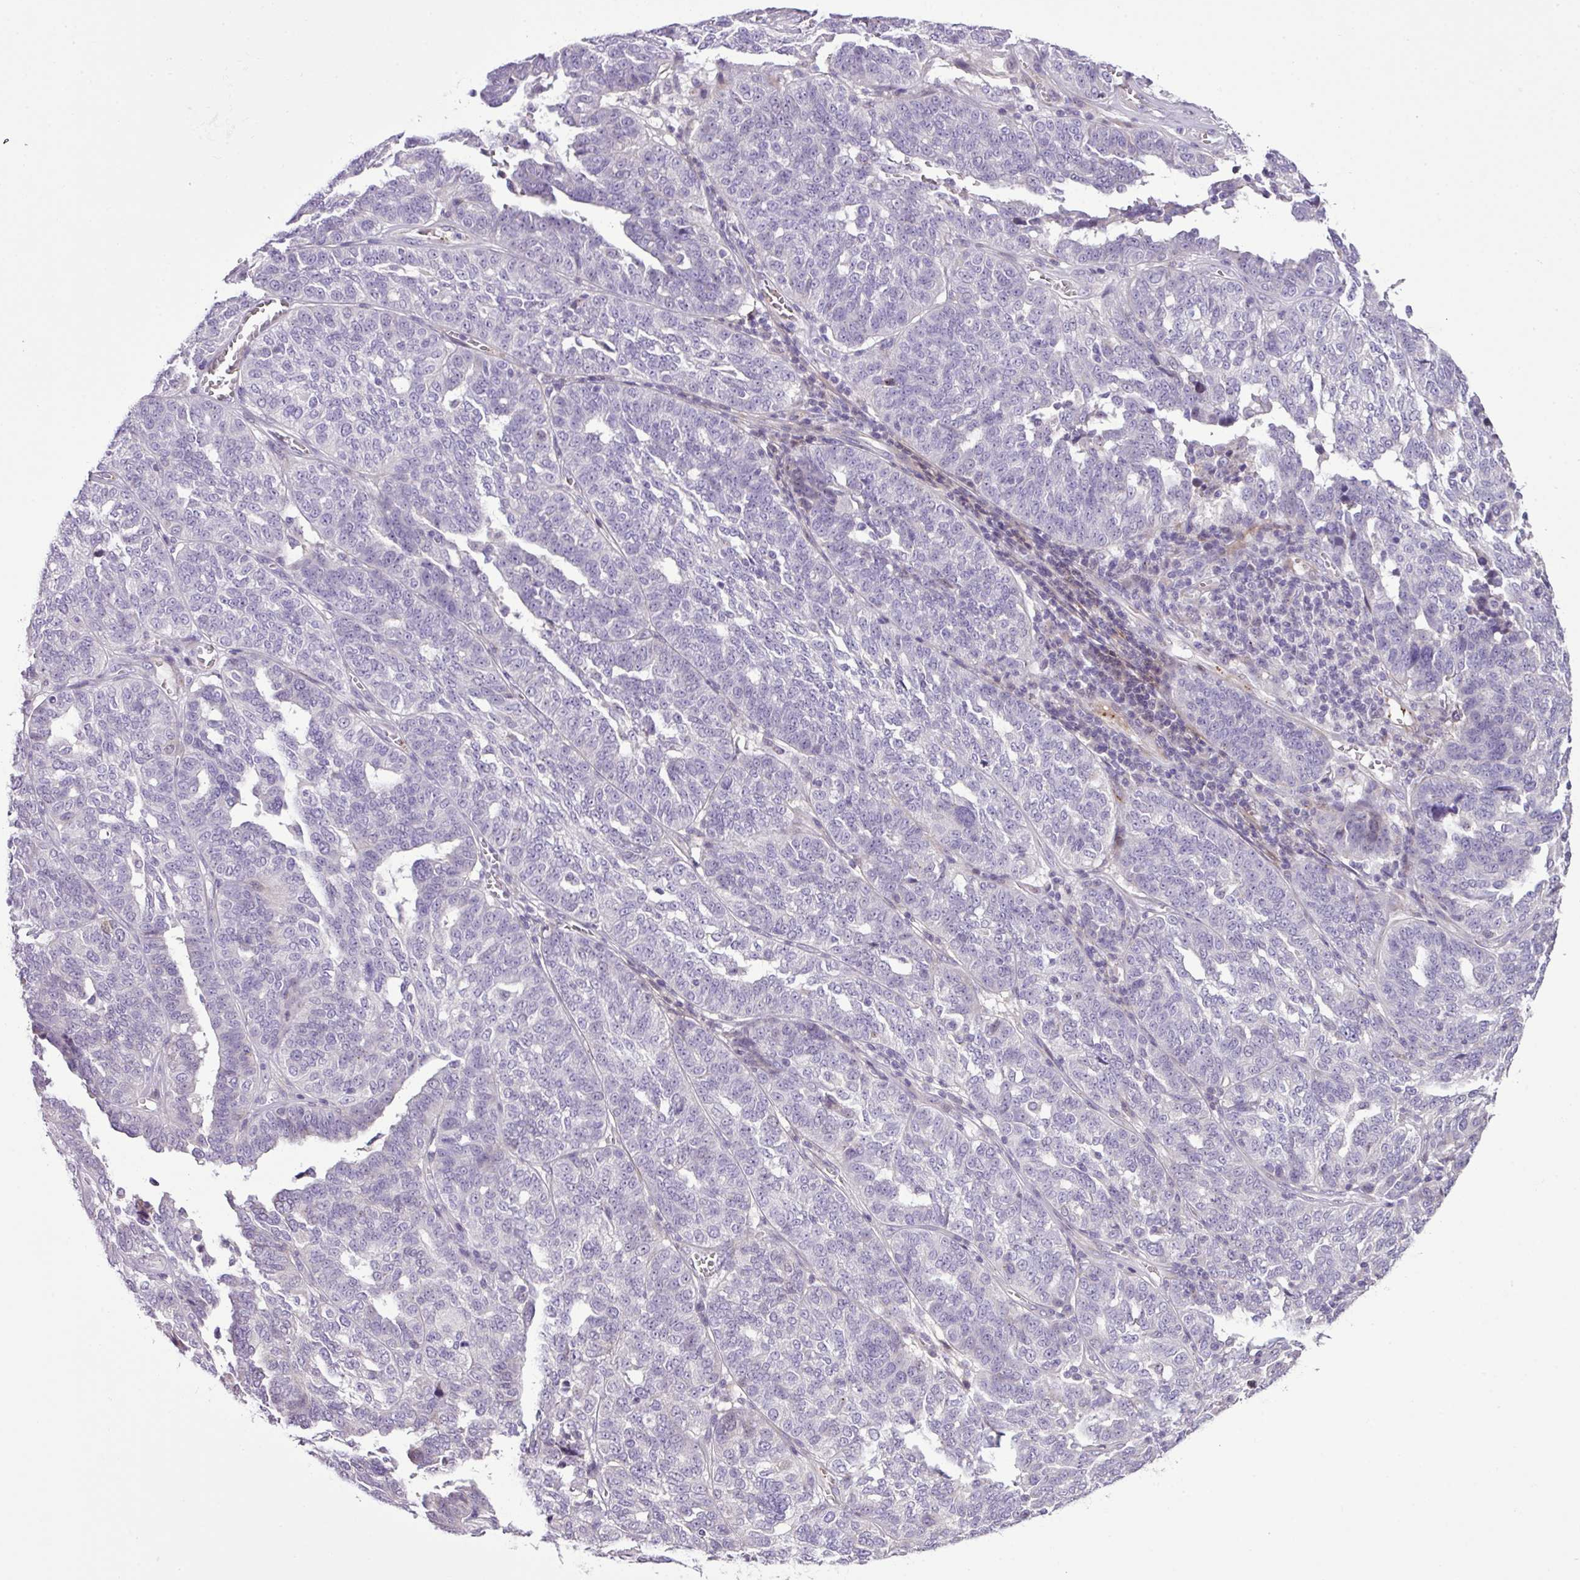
{"staining": {"intensity": "negative", "quantity": "none", "location": "none"}, "tissue": "ovarian cancer", "cell_type": "Tumor cells", "image_type": "cancer", "snomed": [{"axis": "morphology", "description": "Cystadenocarcinoma, serous, NOS"}, {"axis": "topography", "description": "Ovary"}], "caption": "This is an immunohistochemistry histopathology image of ovarian cancer (serous cystadenocarcinoma). There is no expression in tumor cells.", "gene": "DNAJB13", "patient": {"sex": "female", "age": 59}}